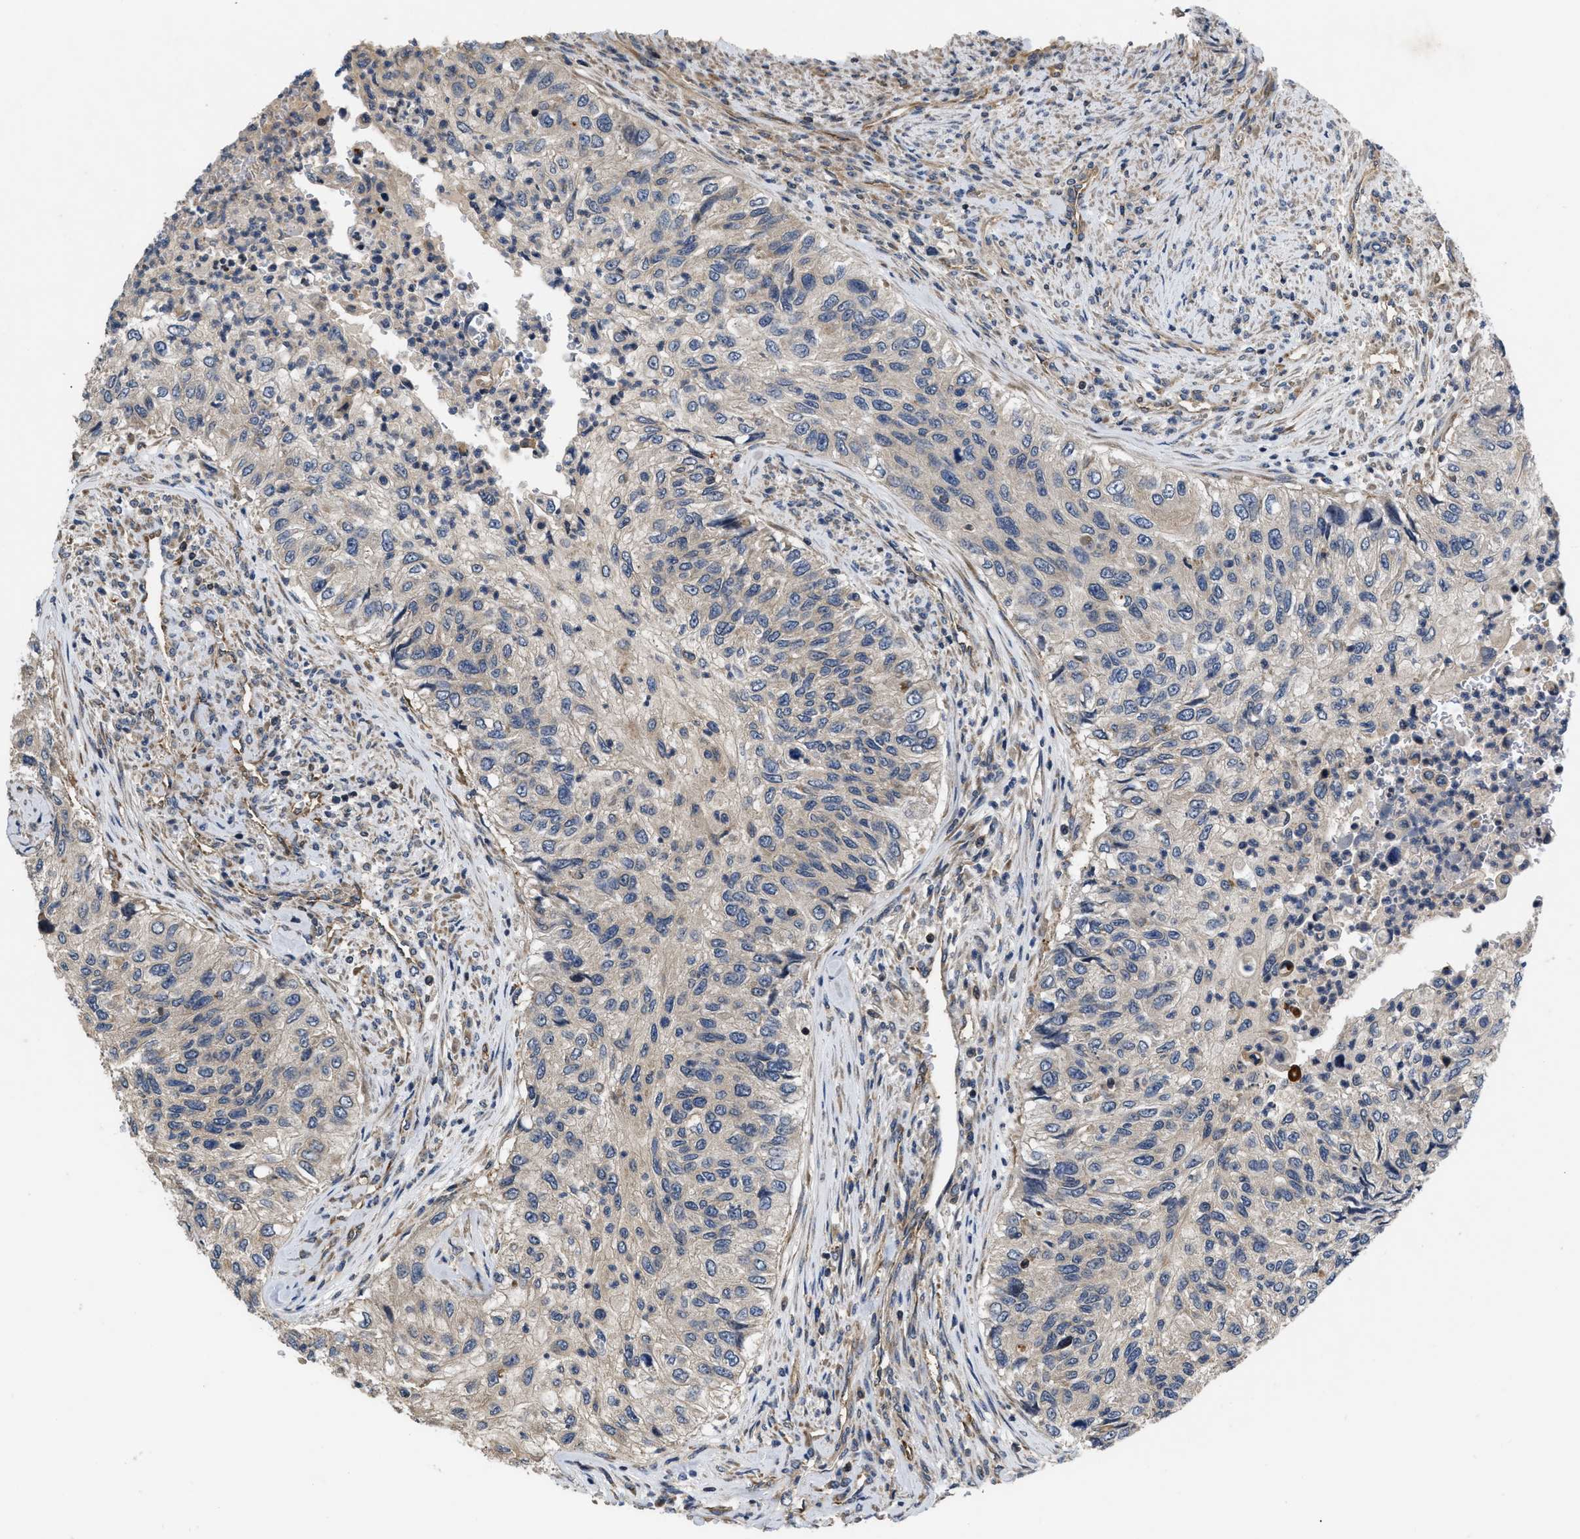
{"staining": {"intensity": "weak", "quantity": "<25%", "location": "cytoplasmic/membranous"}, "tissue": "urothelial cancer", "cell_type": "Tumor cells", "image_type": "cancer", "snomed": [{"axis": "morphology", "description": "Urothelial carcinoma, High grade"}, {"axis": "topography", "description": "Urinary bladder"}], "caption": "This image is of high-grade urothelial carcinoma stained with IHC to label a protein in brown with the nuclei are counter-stained blue. There is no expression in tumor cells.", "gene": "HMGCR", "patient": {"sex": "female", "age": 60}}